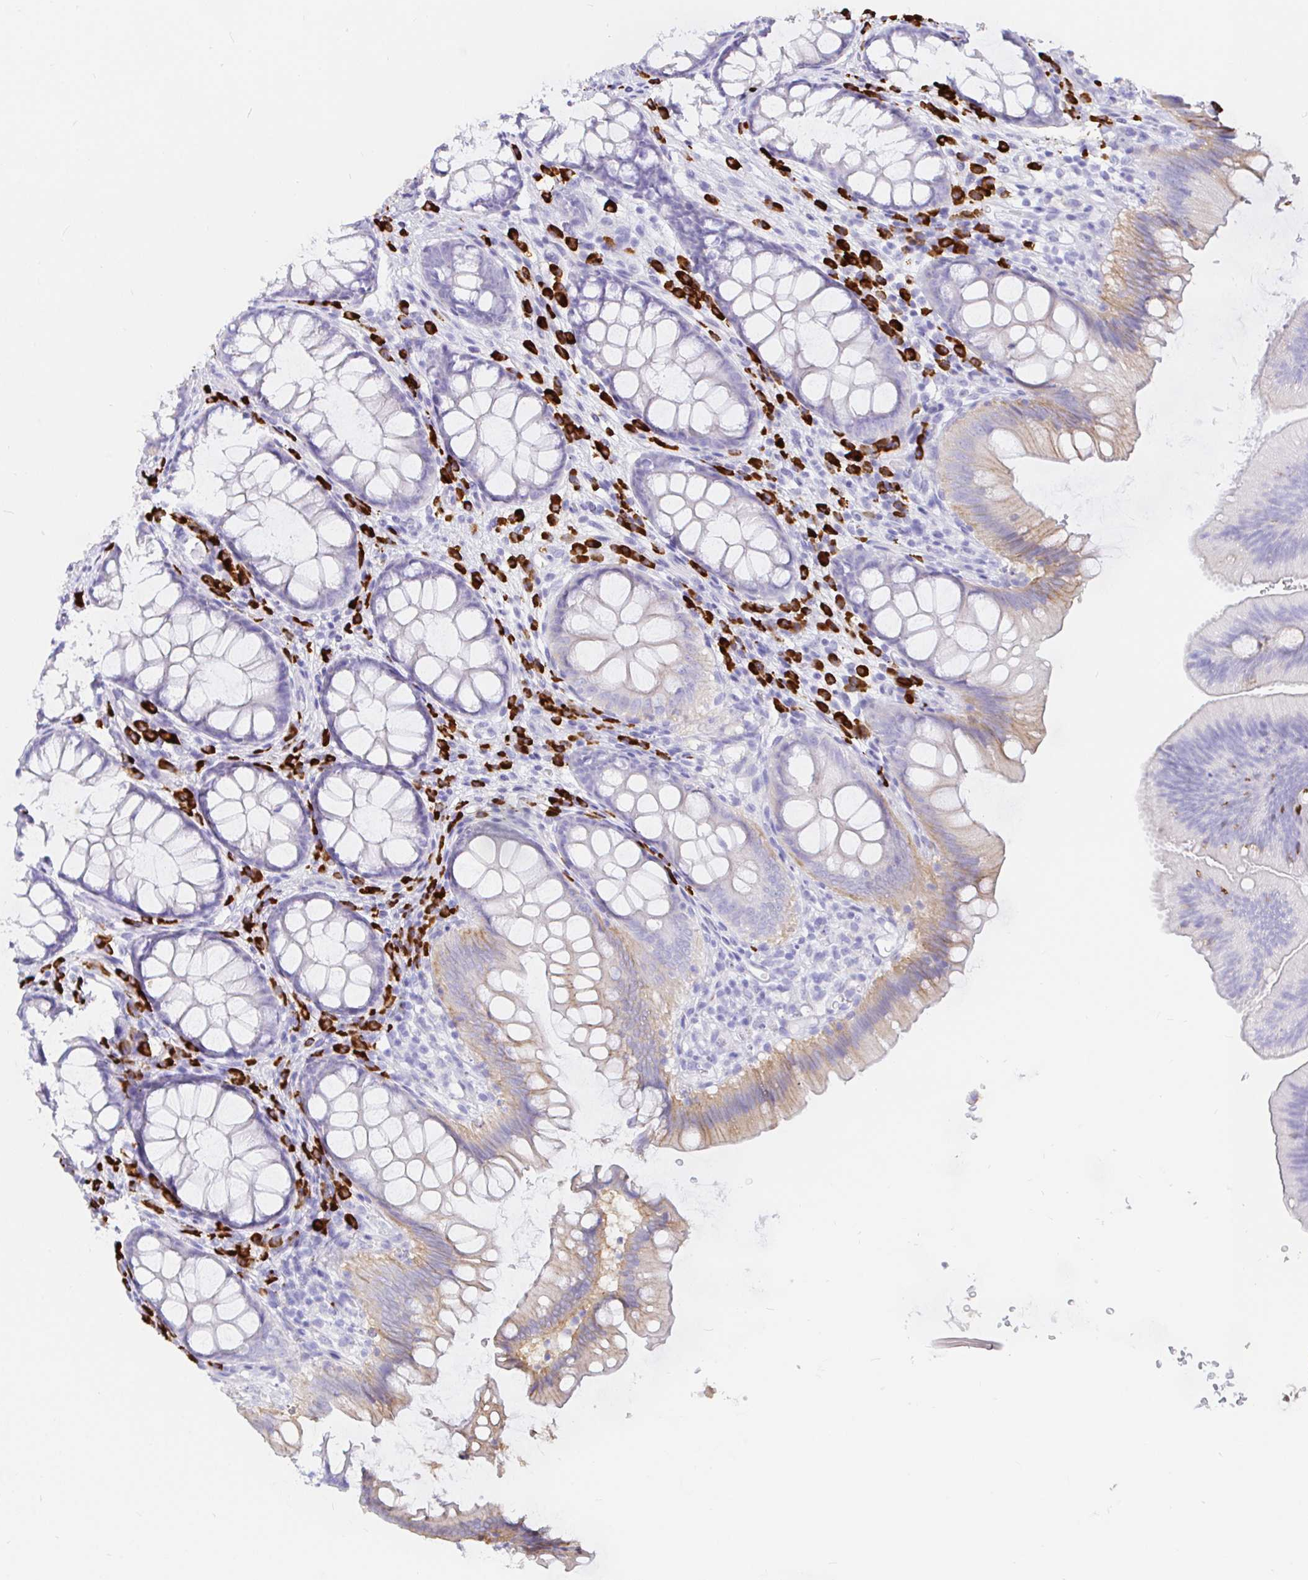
{"staining": {"intensity": "negative", "quantity": "none", "location": "none"}, "tissue": "colon", "cell_type": "Endothelial cells", "image_type": "normal", "snomed": [{"axis": "morphology", "description": "Normal tissue, NOS"}, {"axis": "morphology", "description": "Adenoma, NOS"}, {"axis": "topography", "description": "Soft tissue"}, {"axis": "topography", "description": "Colon"}], "caption": "A photomicrograph of colon stained for a protein demonstrates no brown staining in endothelial cells. (DAB immunohistochemistry with hematoxylin counter stain).", "gene": "CCDC62", "patient": {"sex": "male", "age": 47}}